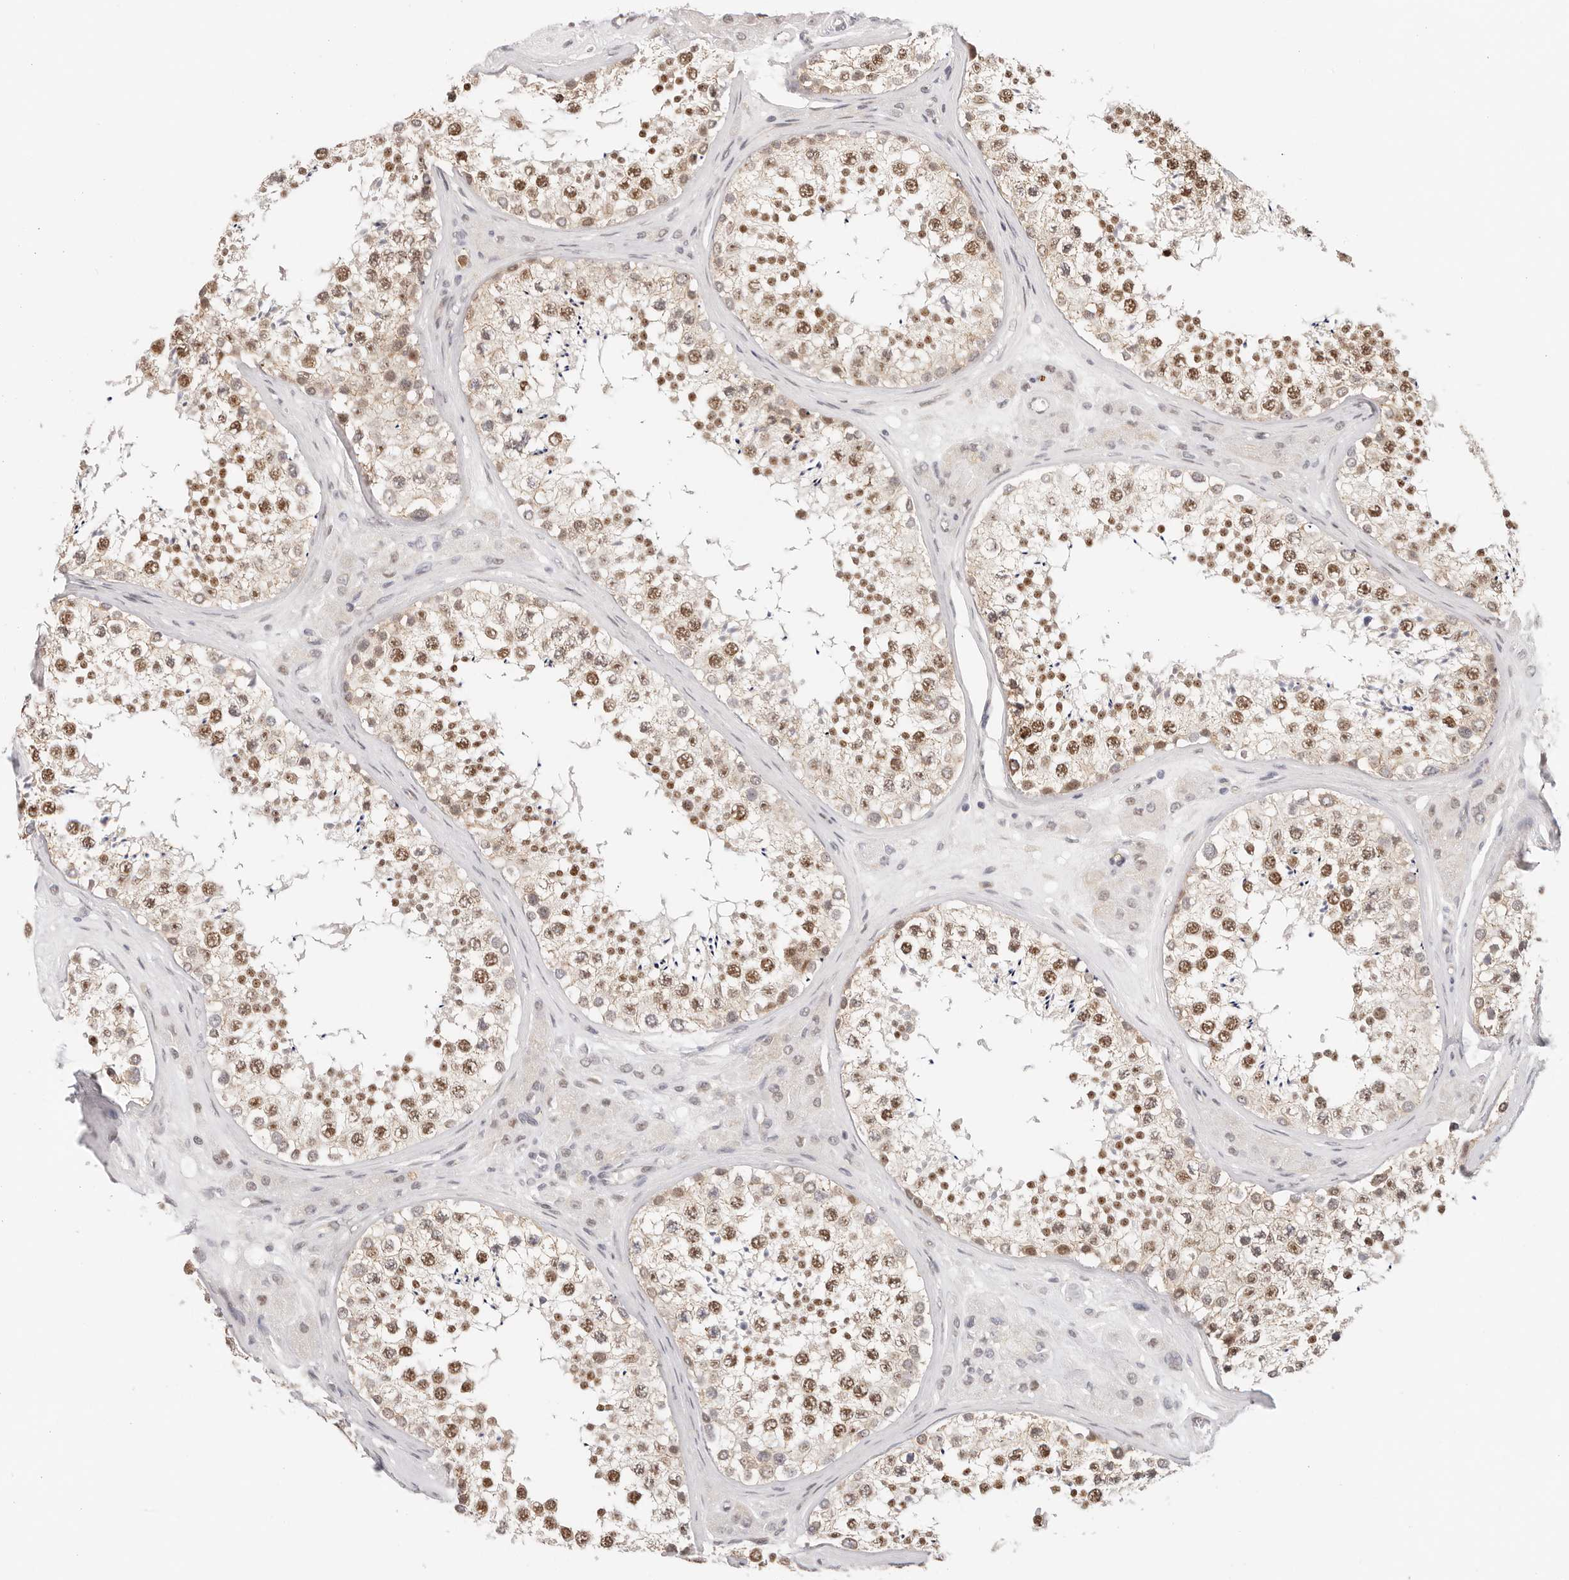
{"staining": {"intensity": "moderate", "quantity": ">75%", "location": "cytoplasmic/membranous,nuclear"}, "tissue": "testis", "cell_type": "Cells in seminiferous ducts", "image_type": "normal", "snomed": [{"axis": "morphology", "description": "Normal tissue, NOS"}, {"axis": "topography", "description": "Testis"}], "caption": "This photomicrograph reveals immunohistochemistry staining of normal testis, with medium moderate cytoplasmic/membranous,nuclear expression in about >75% of cells in seminiferous ducts.", "gene": "AFDN", "patient": {"sex": "male", "age": 46}}